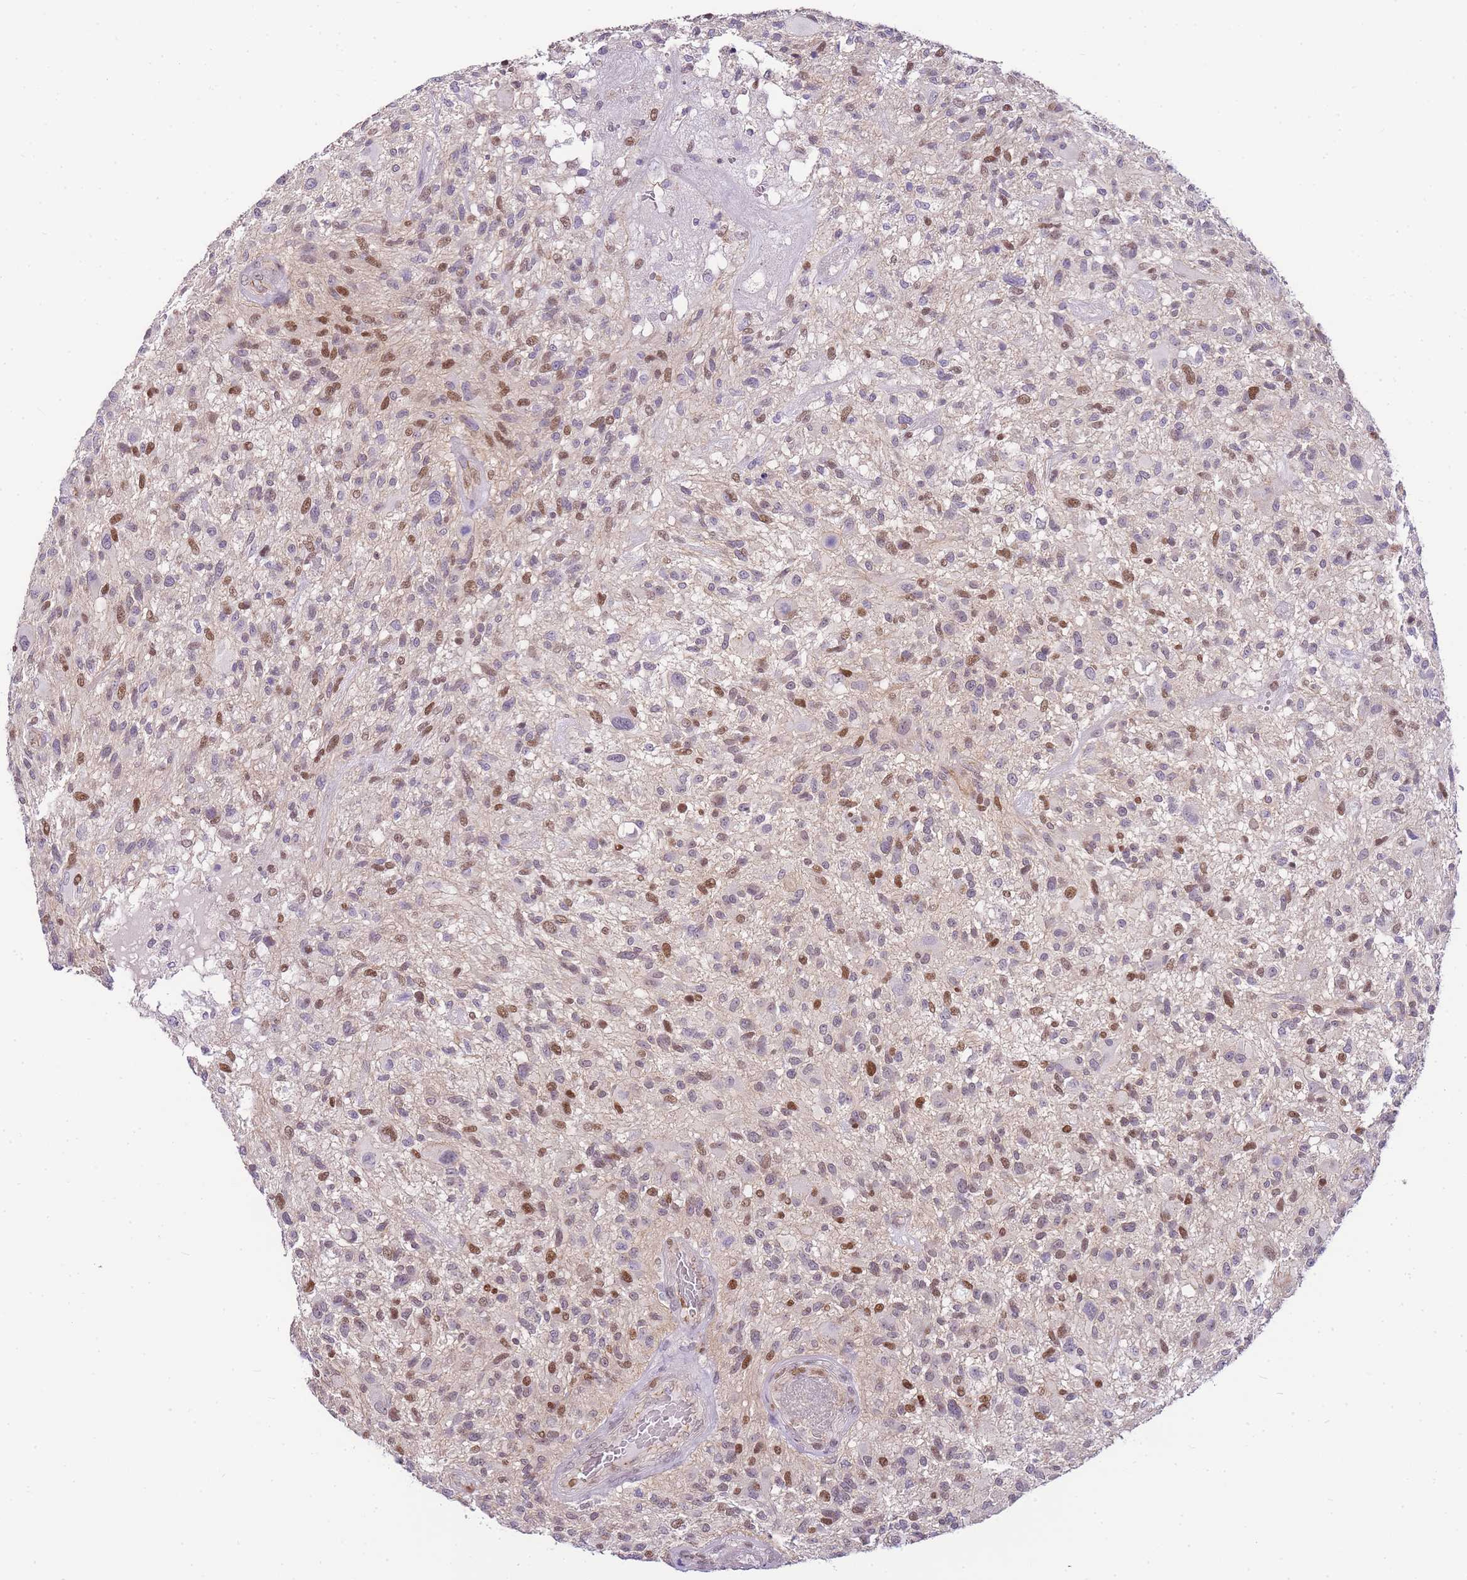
{"staining": {"intensity": "moderate", "quantity": "25%-75%", "location": "nuclear"}, "tissue": "glioma", "cell_type": "Tumor cells", "image_type": "cancer", "snomed": [{"axis": "morphology", "description": "Glioma, malignant, High grade"}, {"axis": "topography", "description": "Brain"}], "caption": "IHC of human glioma shows medium levels of moderate nuclear staining in approximately 25%-75% of tumor cells. (brown staining indicates protein expression, while blue staining denotes nuclei).", "gene": "CLBA1", "patient": {"sex": "male", "age": 47}}